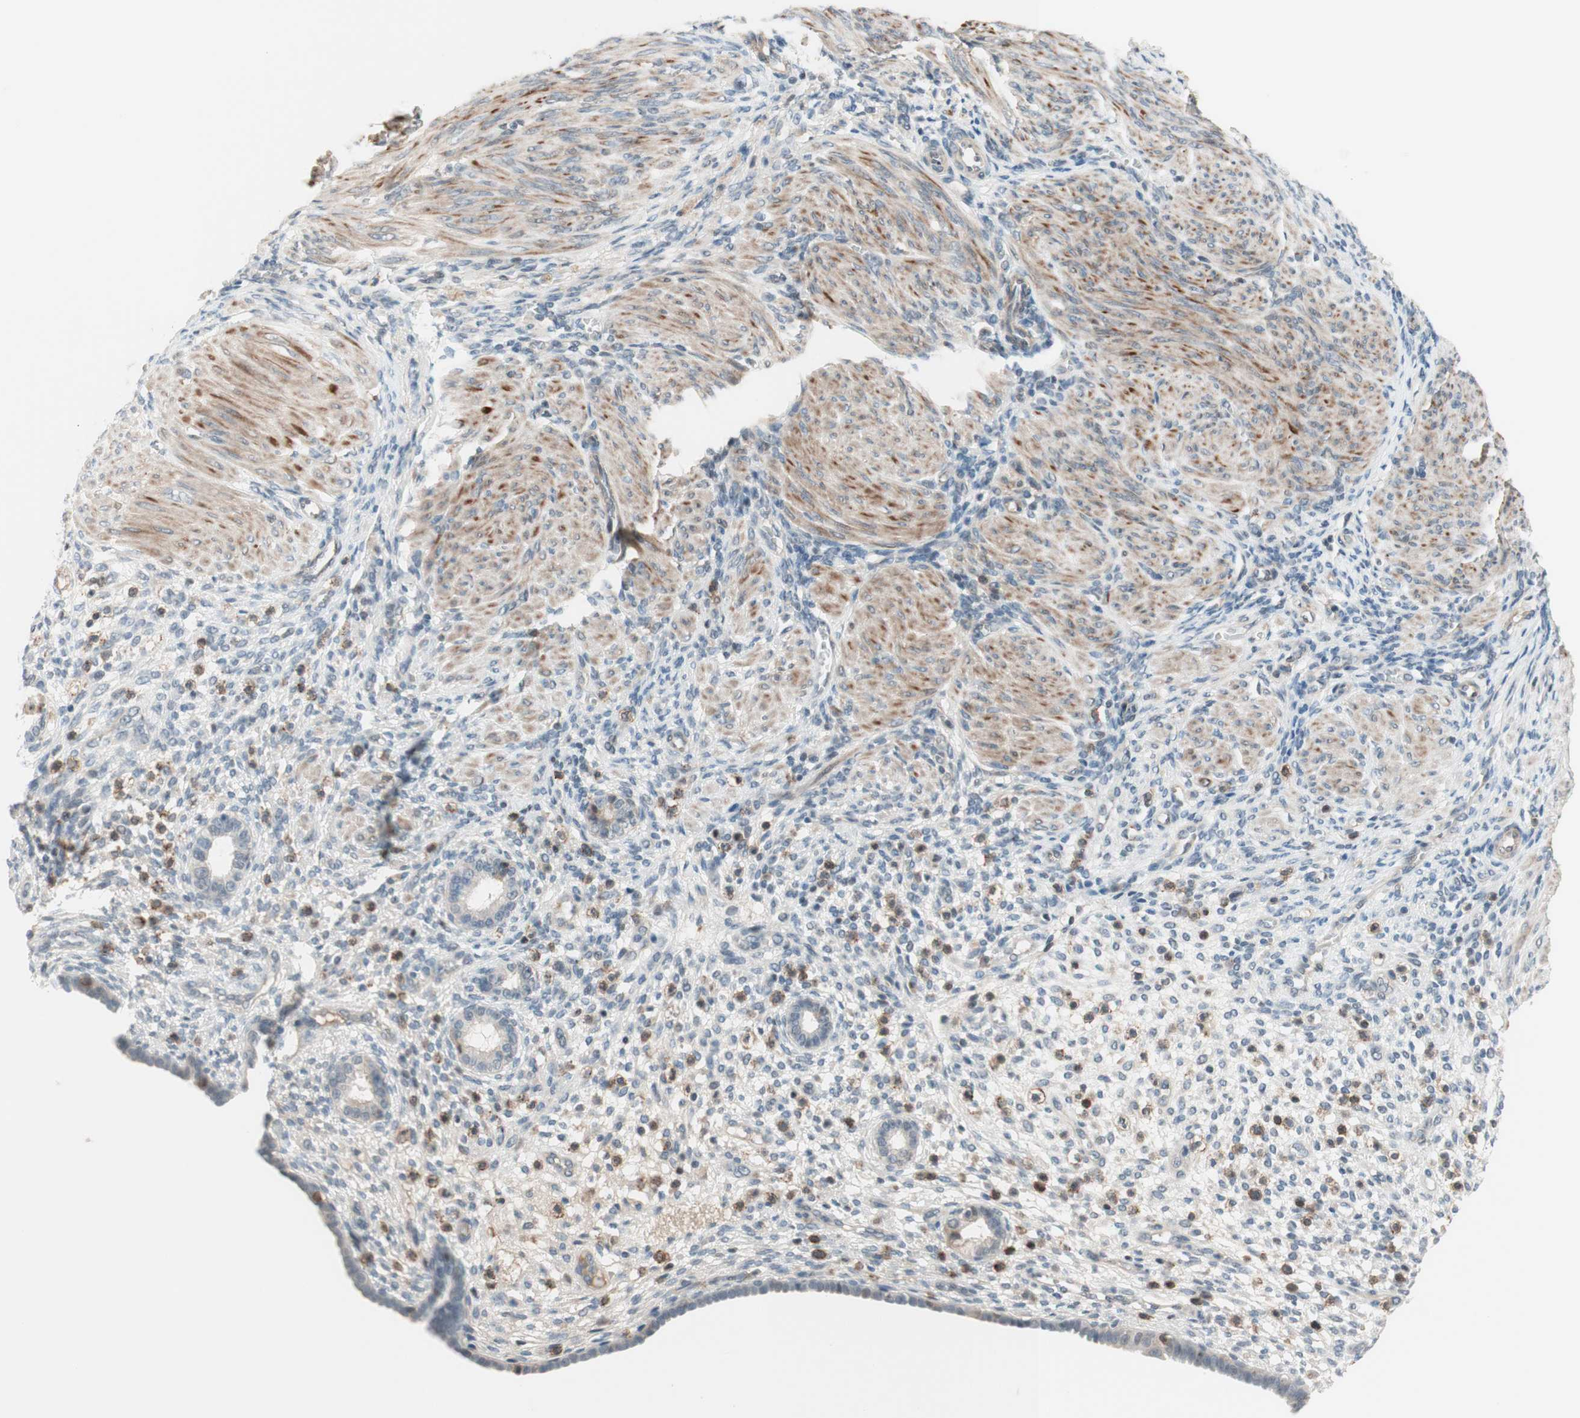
{"staining": {"intensity": "weak", "quantity": "<25%", "location": "cytoplasmic/membranous"}, "tissue": "endometrium", "cell_type": "Cells in endometrial stroma", "image_type": "normal", "snomed": [{"axis": "morphology", "description": "Normal tissue, NOS"}, {"axis": "topography", "description": "Endometrium"}], "caption": "Human endometrium stained for a protein using immunohistochemistry (IHC) exhibits no positivity in cells in endometrial stroma.", "gene": "JPH1", "patient": {"sex": "female", "age": 72}}